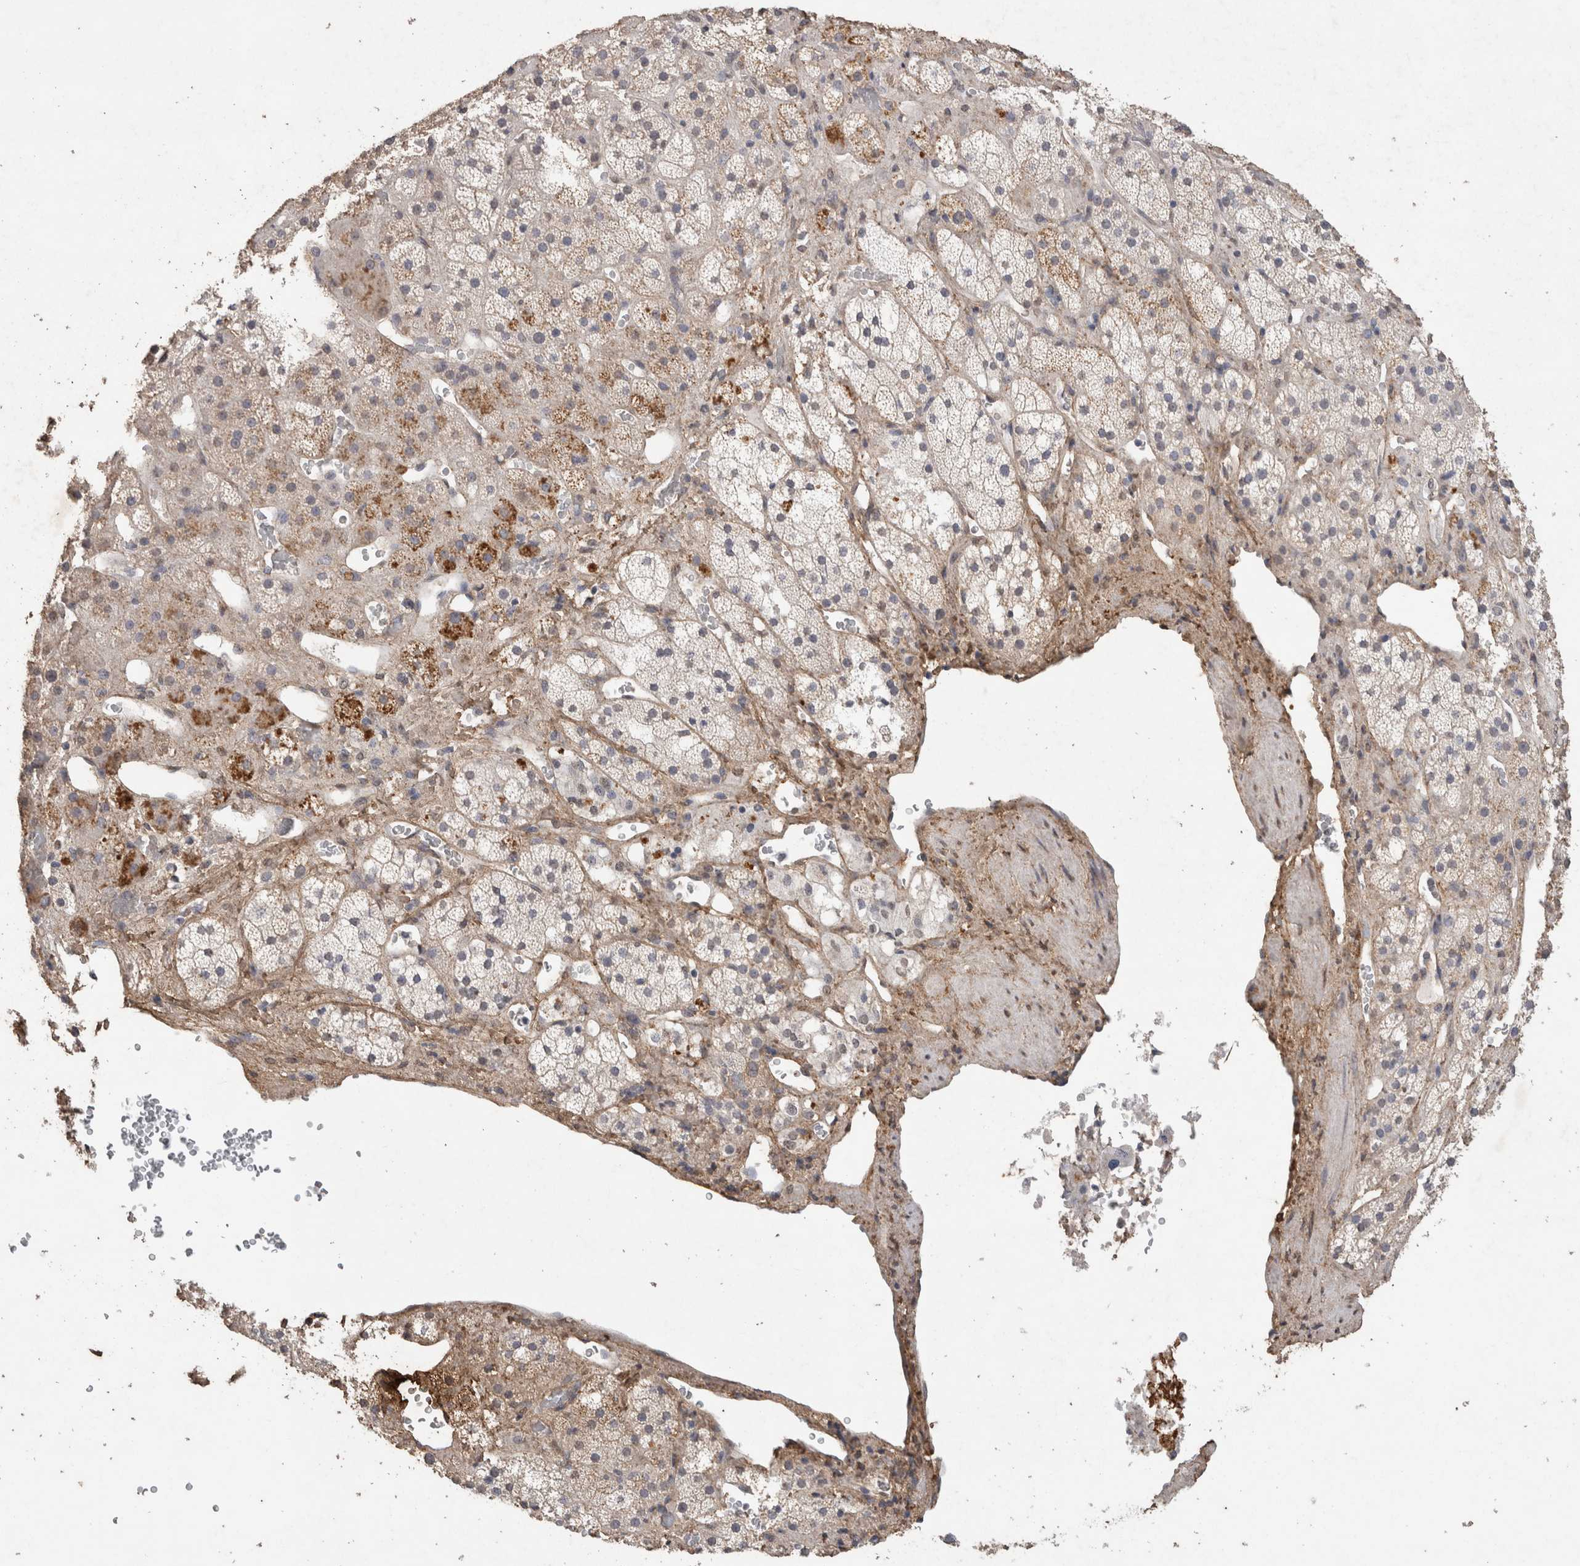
{"staining": {"intensity": "moderate", "quantity": "<25%", "location": "cytoplasmic/membranous"}, "tissue": "adrenal gland", "cell_type": "Glandular cells", "image_type": "normal", "snomed": [{"axis": "morphology", "description": "Normal tissue, NOS"}, {"axis": "topography", "description": "Adrenal gland"}], "caption": "Immunohistochemical staining of normal human adrenal gland shows low levels of moderate cytoplasmic/membranous staining in about <25% of glandular cells. (brown staining indicates protein expression, while blue staining denotes nuclei).", "gene": "C1QTNF5", "patient": {"sex": "male", "age": 57}}